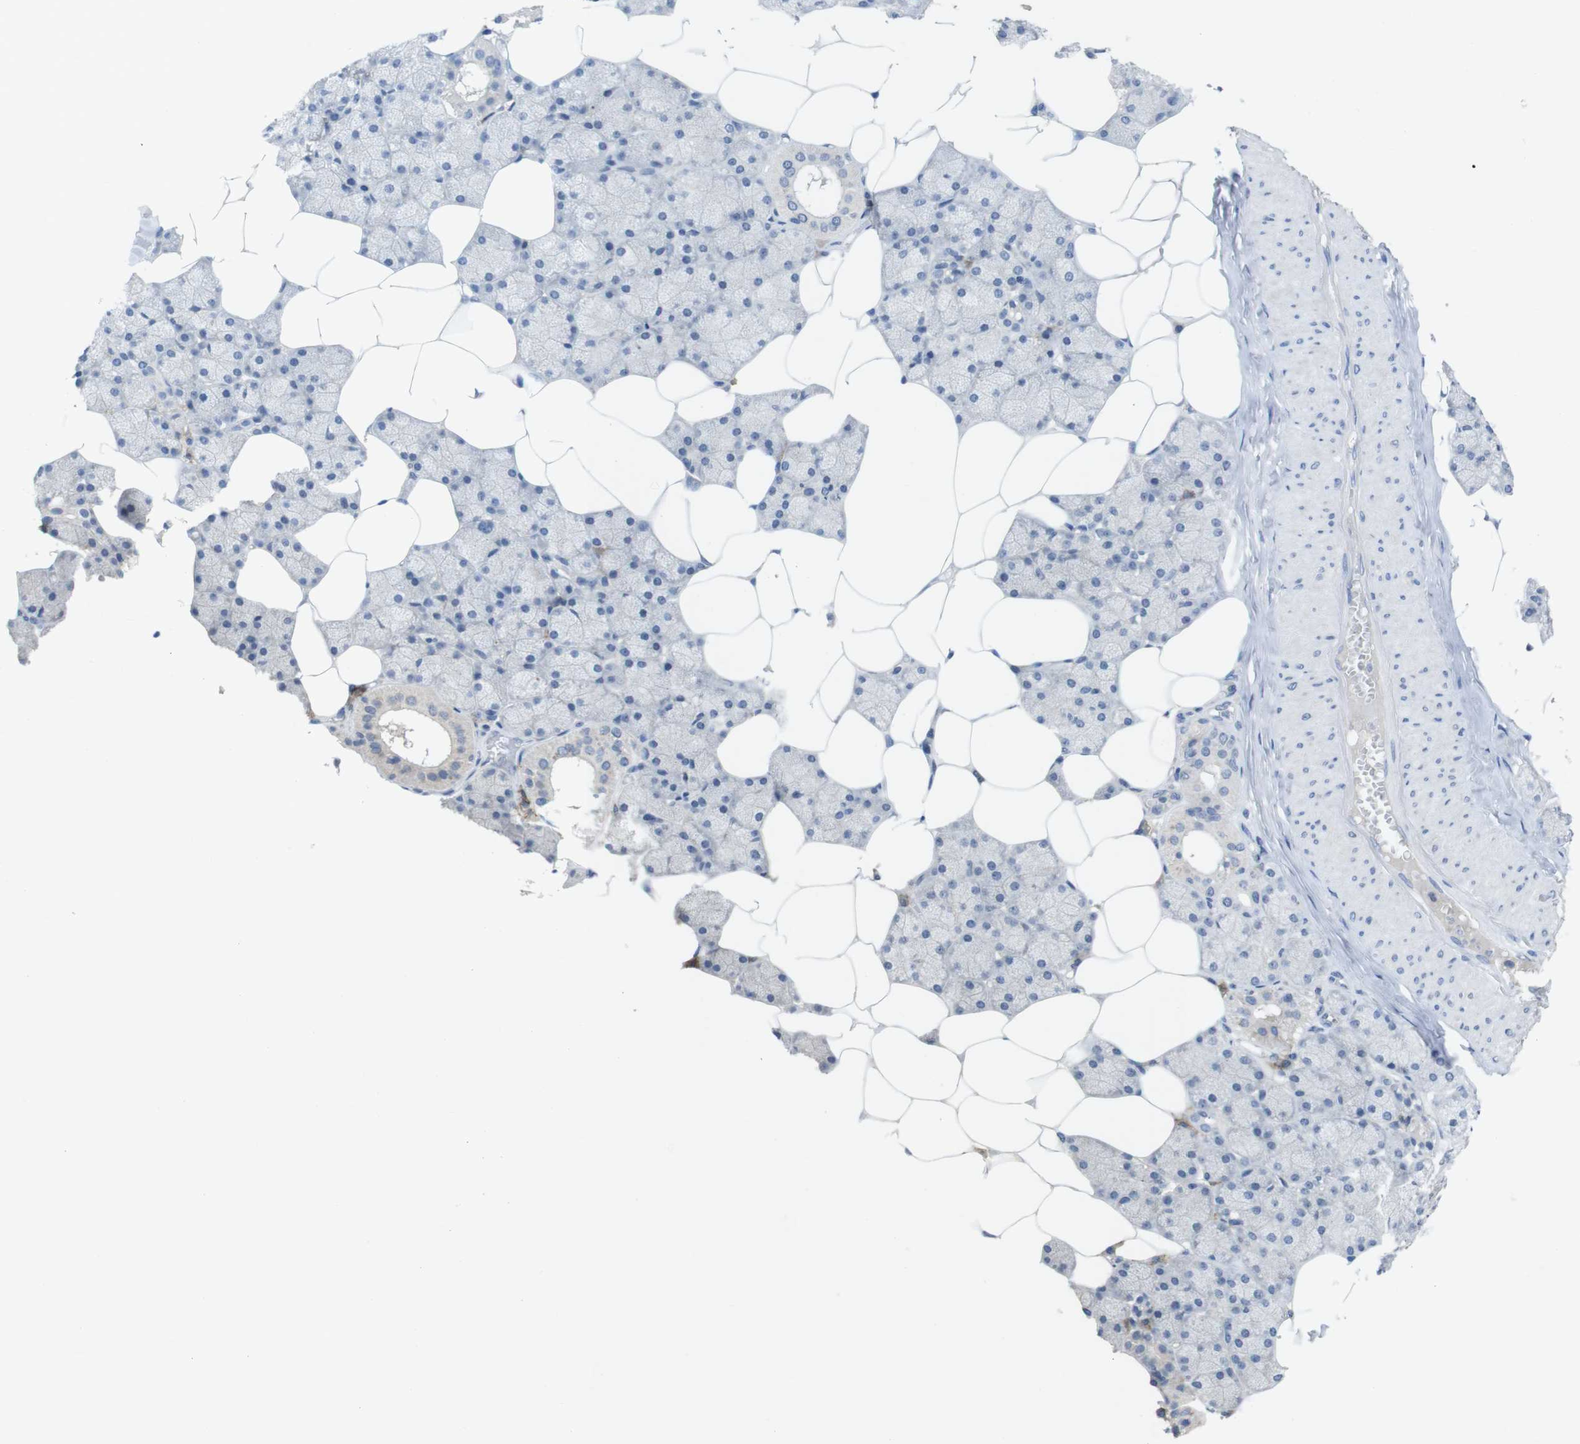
{"staining": {"intensity": "negative", "quantity": "none", "location": "none"}, "tissue": "salivary gland", "cell_type": "Glandular cells", "image_type": "normal", "snomed": [{"axis": "morphology", "description": "Normal tissue, NOS"}, {"axis": "topography", "description": "Salivary gland"}], "caption": "The immunohistochemistry micrograph has no significant positivity in glandular cells of salivary gland. The staining was performed using DAB (3,3'-diaminobenzidine) to visualize the protein expression in brown, while the nuclei were stained in blue with hematoxylin (Magnification: 20x).", "gene": "SLAMF7", "patient": {"sex": "male", "age": 62}}